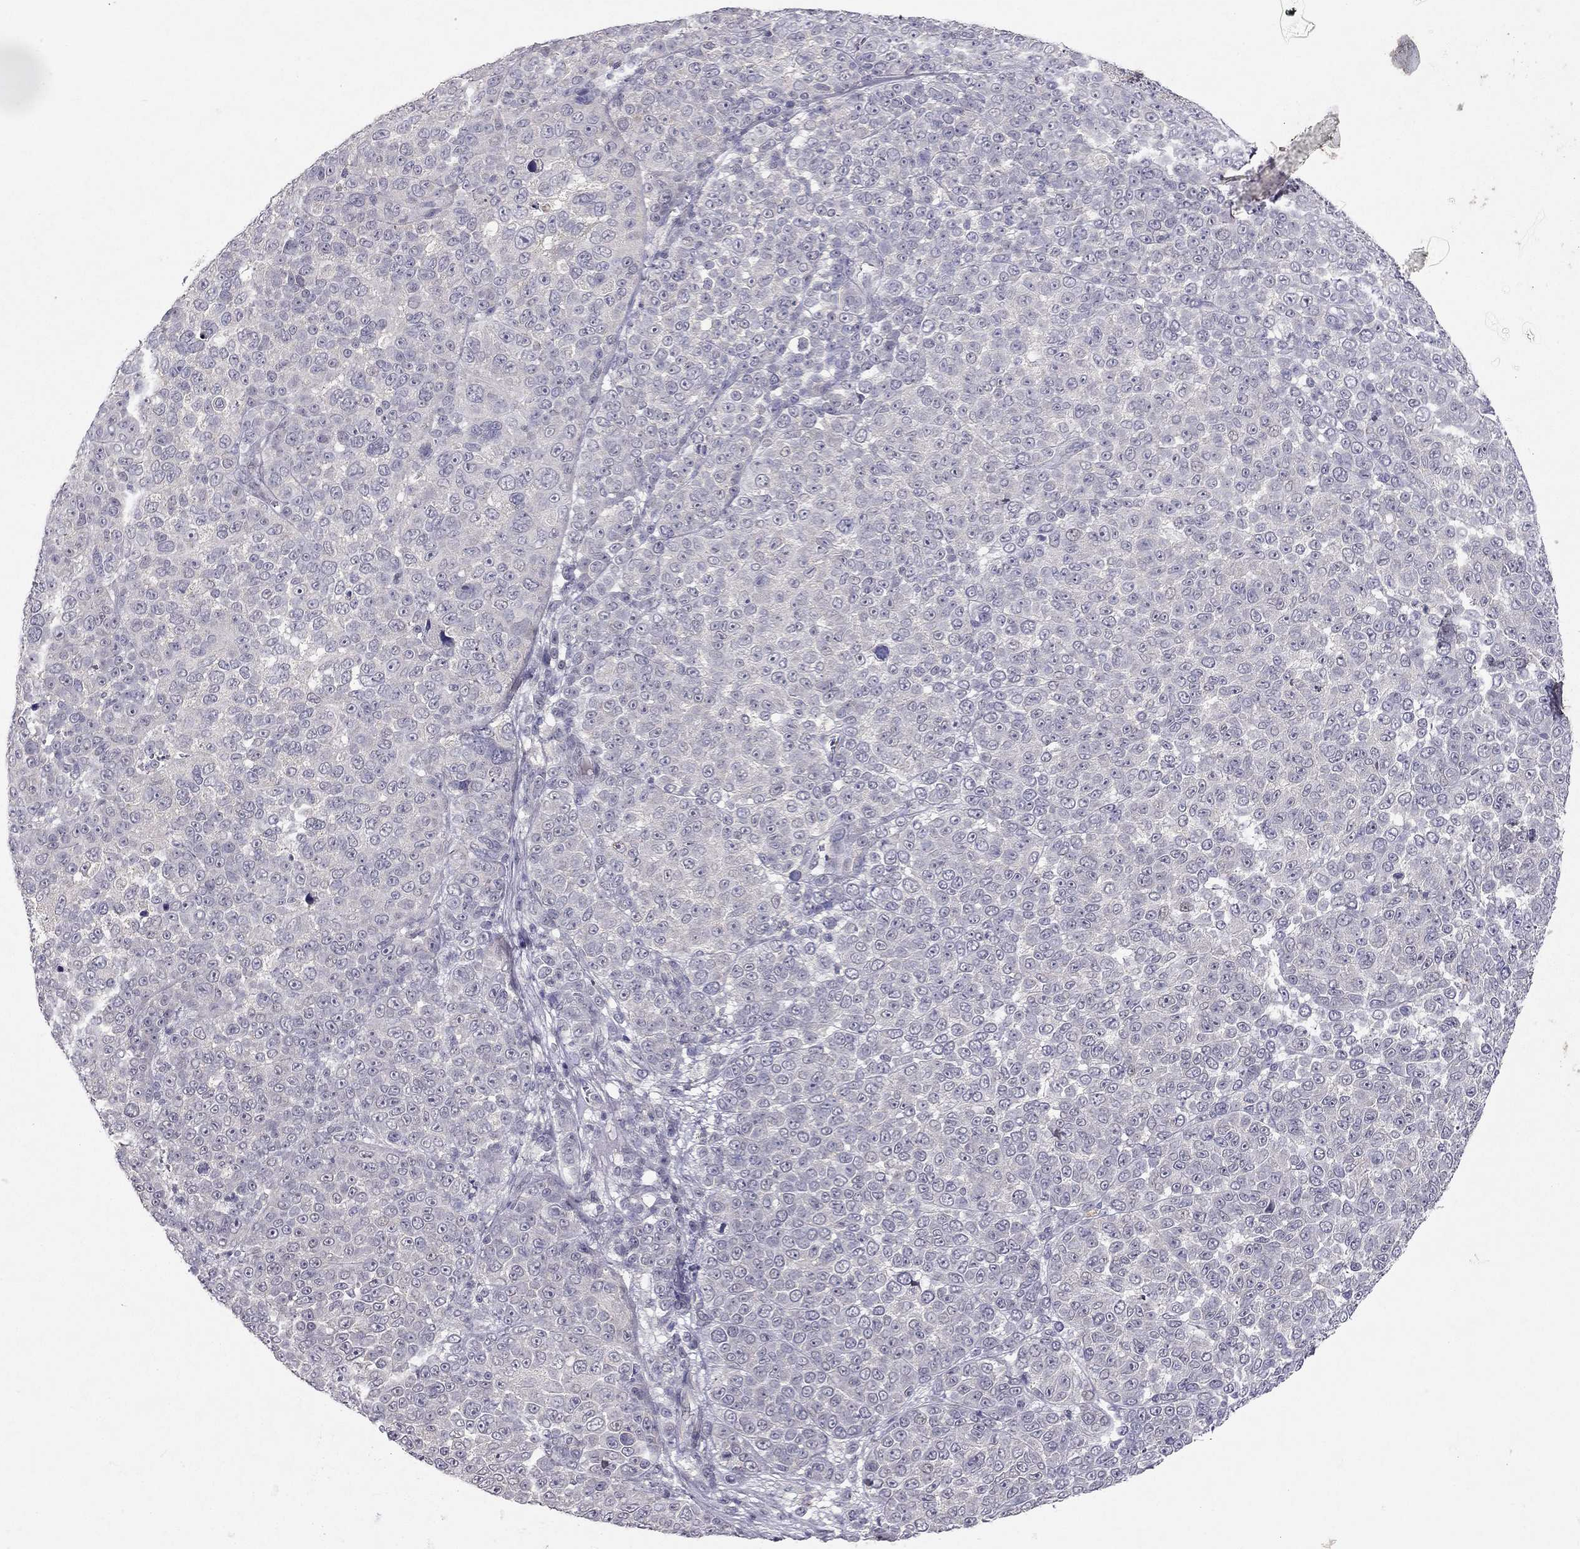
{"staining": {"intensity": "negative", "quantity": "none", "location": "none"}, "tissue": "melanoma", "cell_type": "Tumor cells", "image_type": "cancer", "snomed": [{"axis": "morphology", "description": "Malignant melanoma, NOS"}, {"axis": "topography", "description": "Skin"}], "caption": "Immunohistochemistry histopathology image of neoplastic tissue: melanoma stained with DAB (3,3'-diaminobenzidine) demonstrates no significant protein expression in tumor cells.", "gene": "ESR2", "patient": {"sex": "female", "age": 95}}